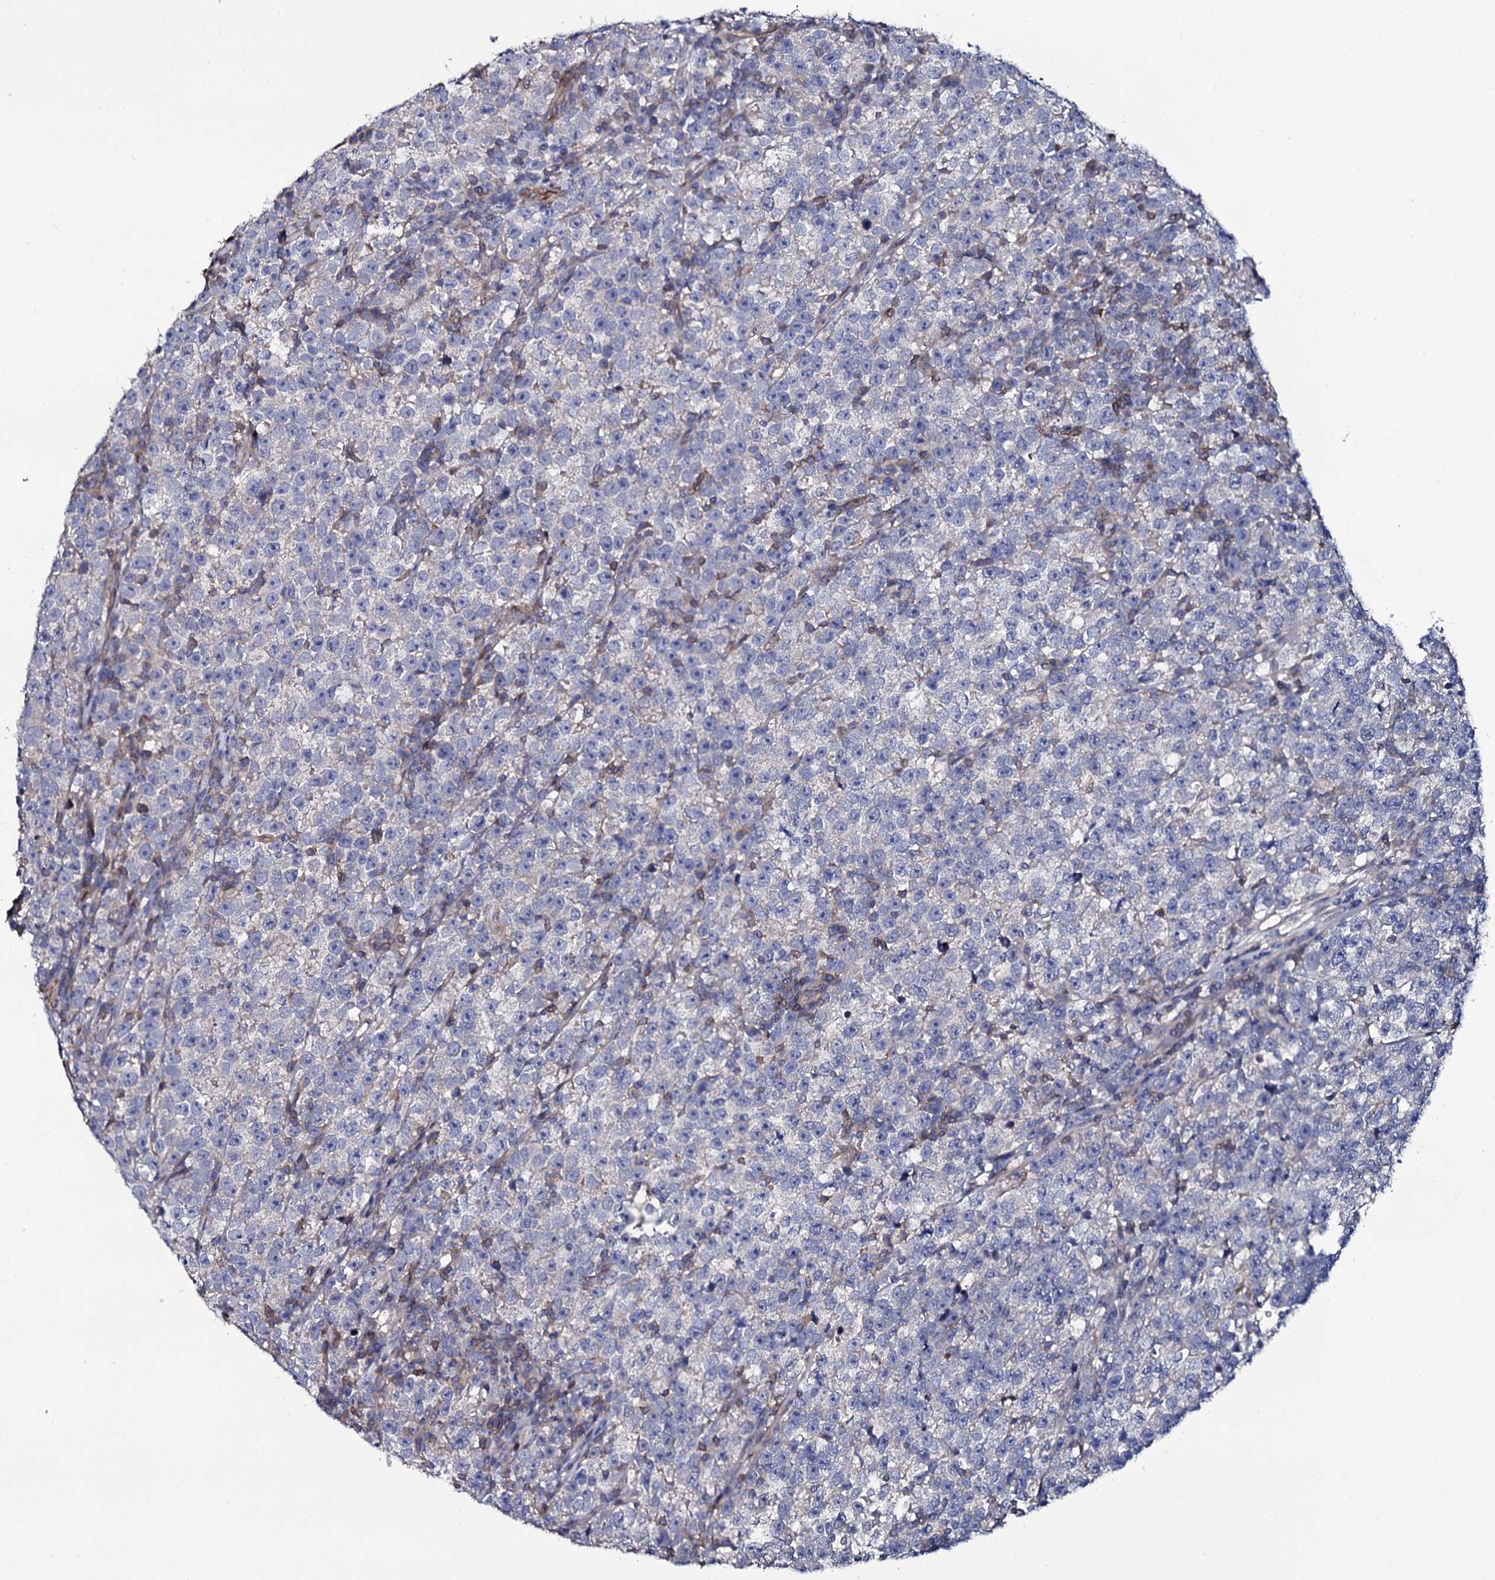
{"staining": {"intensity": "negative", "quantity": "none", "location": "none"}, "tissue": "testis cancer", "cell_type": "Tumor cells", "image_type": "cancer", "snomed": [{"axis": "morphology", "description": "Normal tissue, NOS"}, {"axis": "morphology", "description": "Seminoma, NOS"}, {"axis": "topography", "description": "Testis"}], "caption": "Immunohistochemical staining of testis cancer shows no significant positivity in tumor cells.", "gene": "TTC23", "patient": {"sex": "male", "age": 43}}